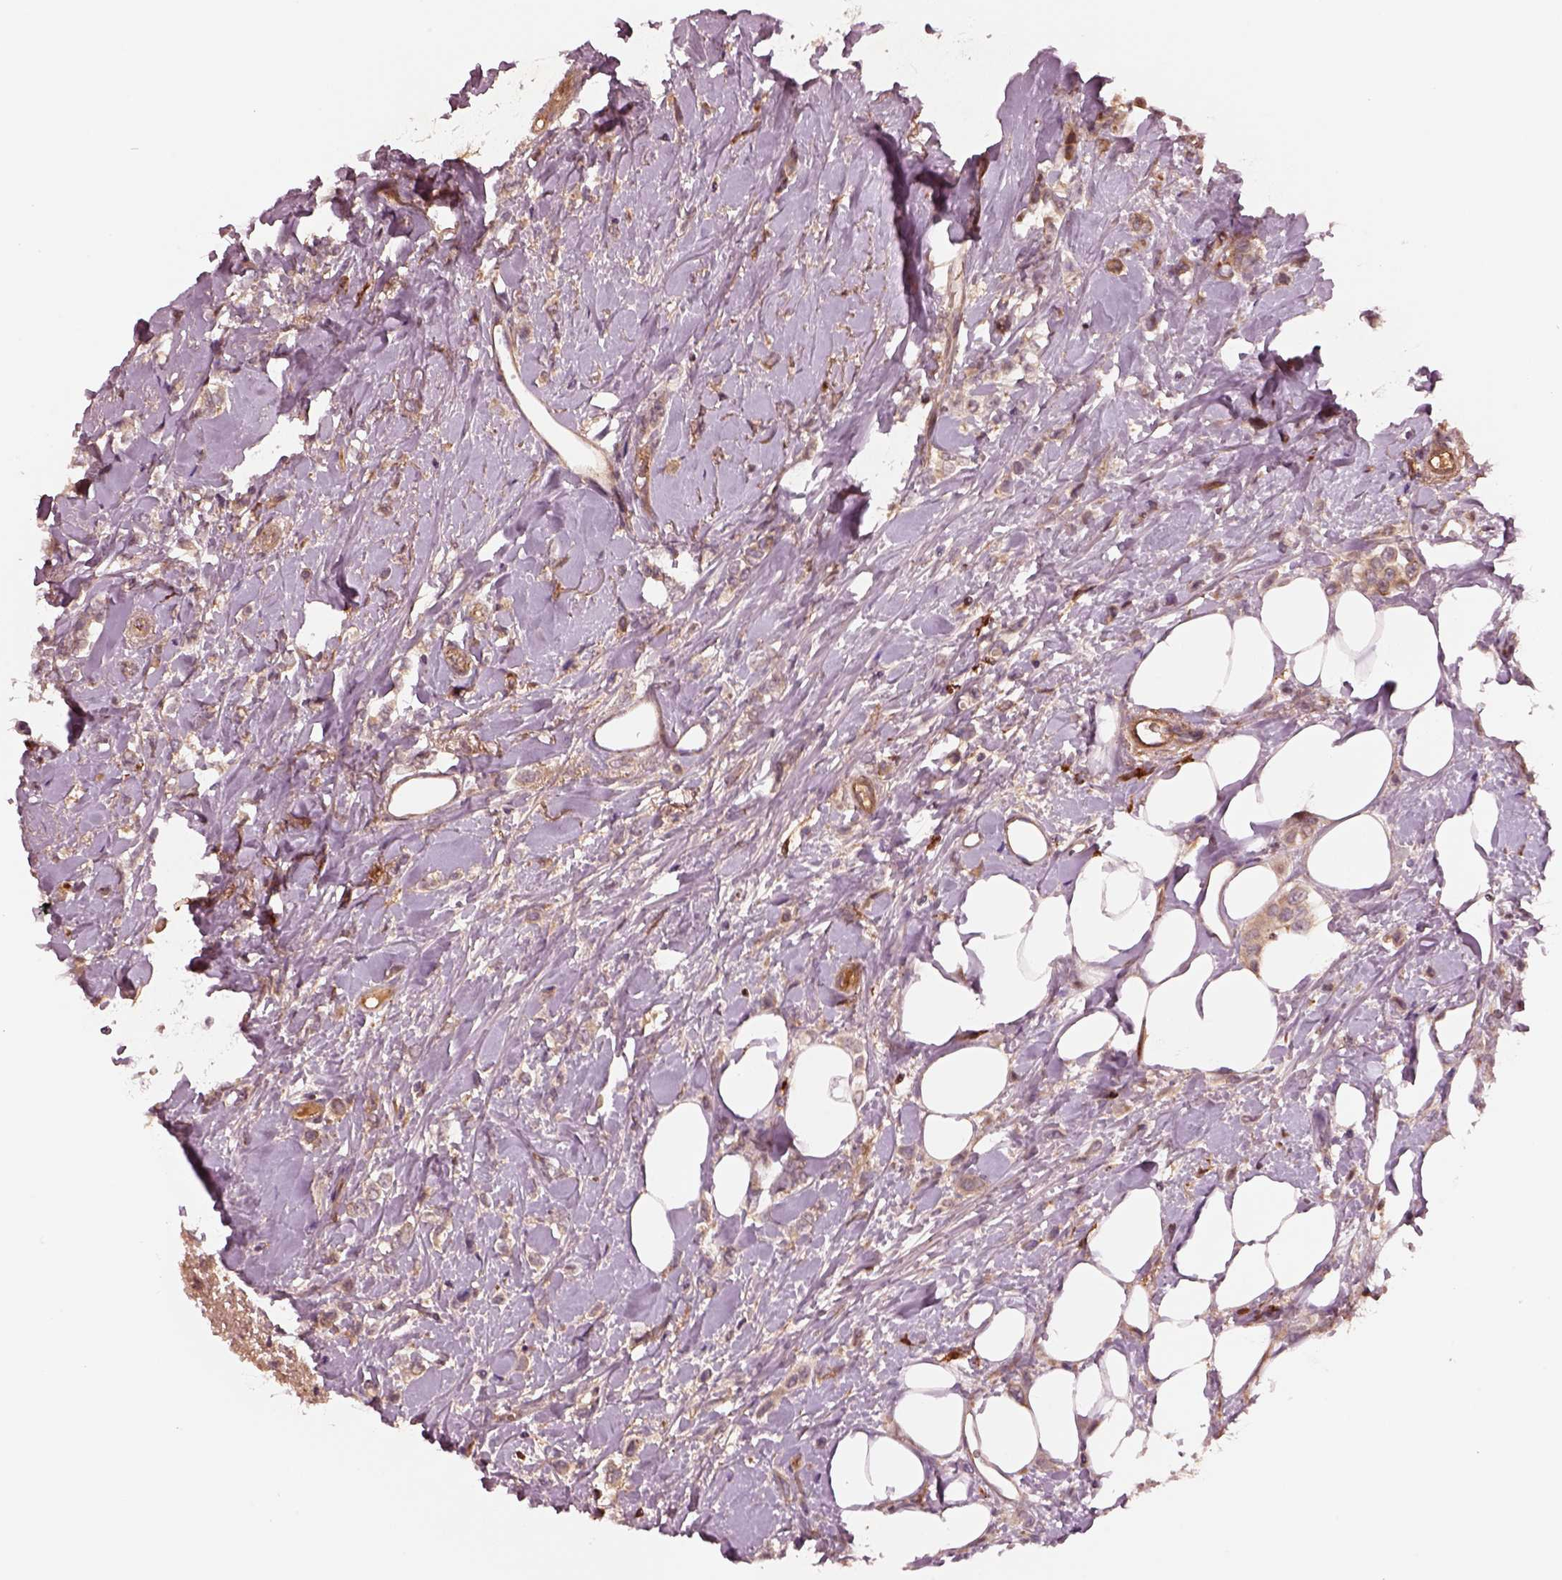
{"staining": {"intensity": "weak", "quantity": "<25%", "location": "cytoplasmic/membranous"}, "tissue": "breast cancer", "cell_type": "Tumor cells", "image_type": "cancer", "snomed": [{"axis": "morphology", "description": "Lobular carcinoma"}, {"axis": "topography", "description": "Breast"}], "caption": "A micrograph of human breast cancer is negative for staining in tumor cells.", "gene": "ASCC2", "patient": {"sex": "female", "age": 66}}